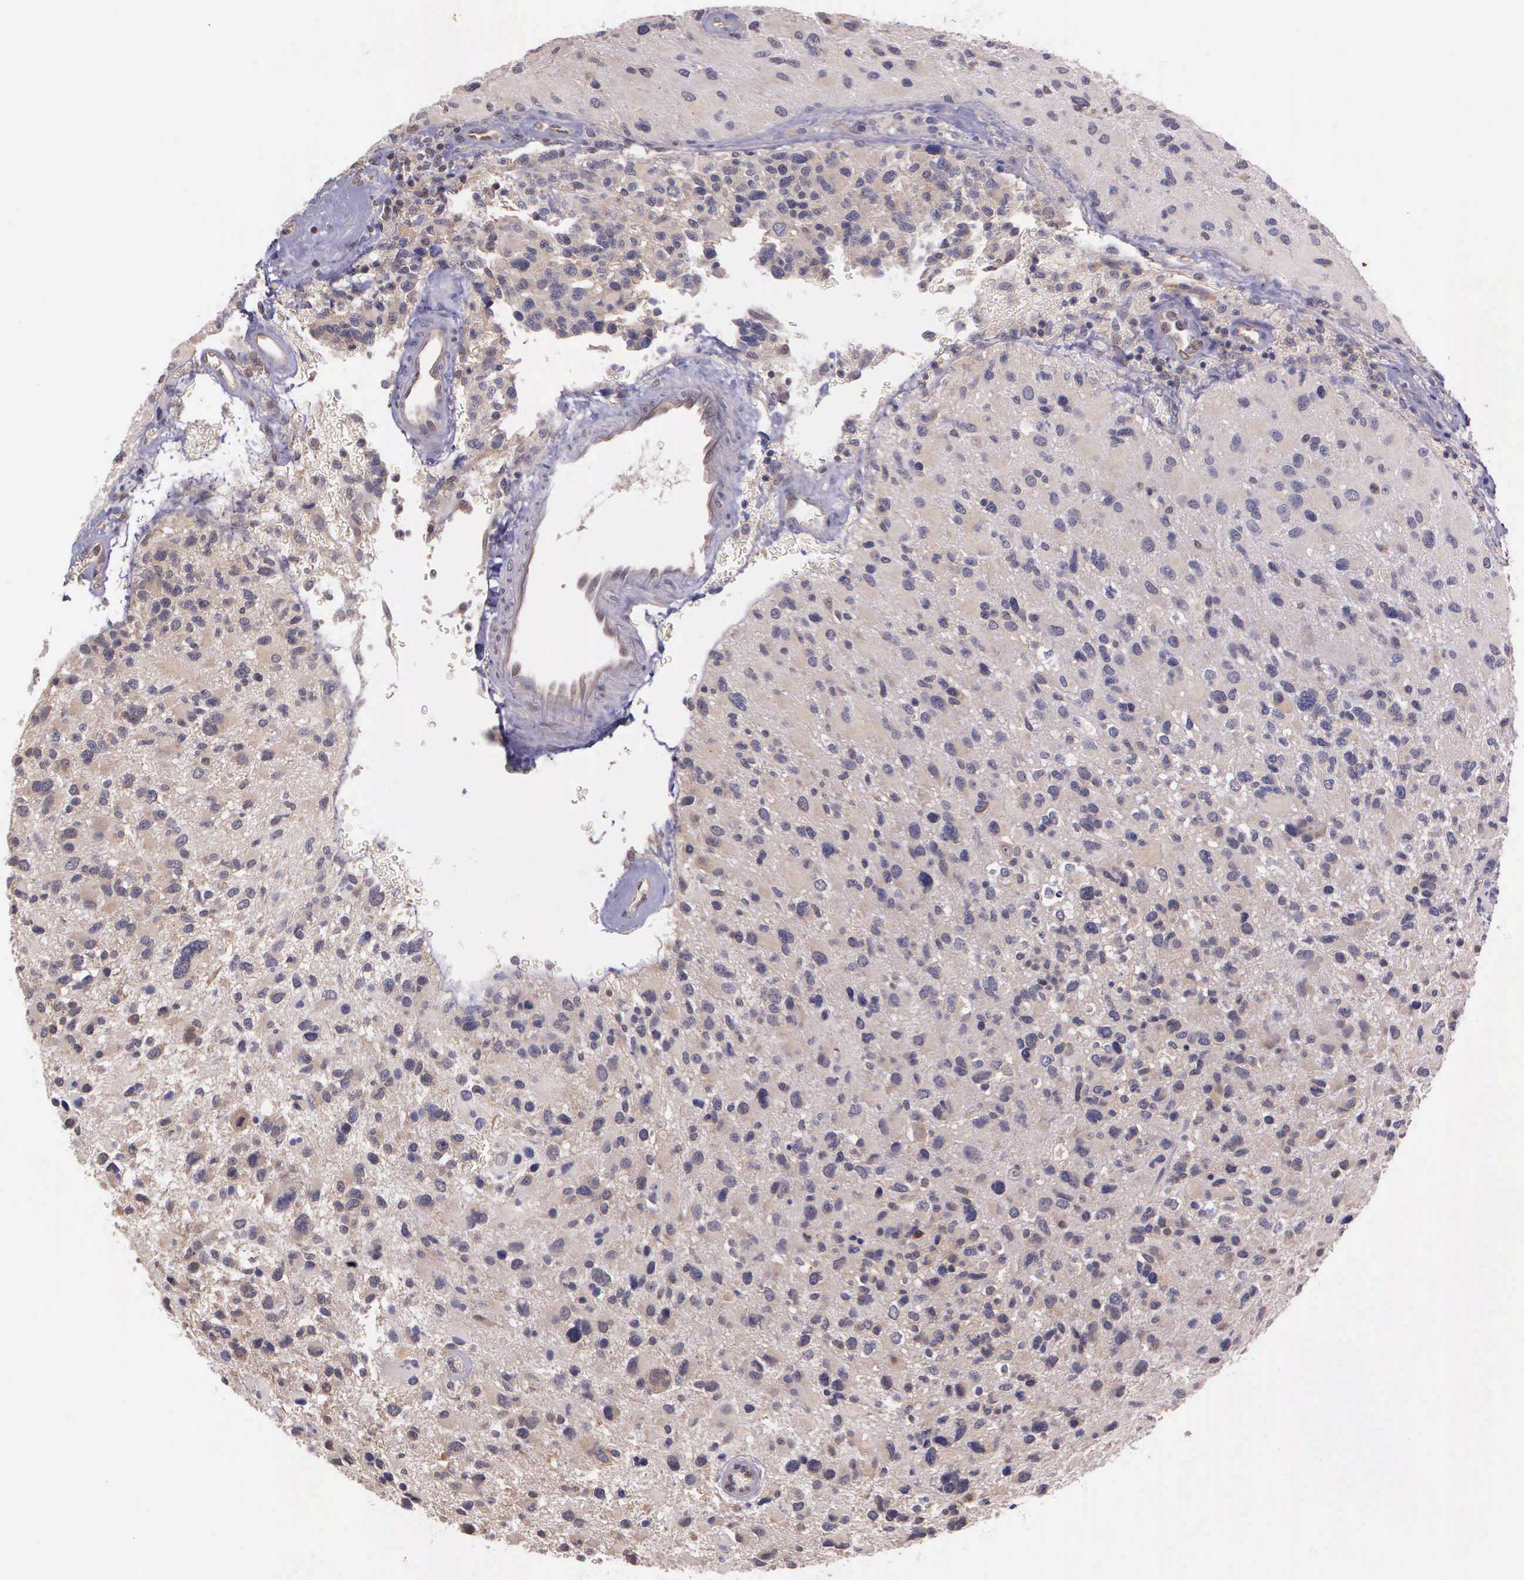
{"staining": {"intensity": "negative", "quantity": "none", "location": "none"}, "tissue": "glioma", "cell_type": "Tumor cells", "image_type": "cancer", "snomed": [{"axis": "morphology", "description": "Glioma, malignant, High grade"}, {"axis": "topography", "description": "Brain"}], "caption": "DAB (3,3'-diaminobenzidine) immunohistochemical staining of human malignant glioma (high-grade) exhibits no significant positivity in tumor cells.", "gene": "IGBP1", "patient": {"sex": "male", "age": 69}}